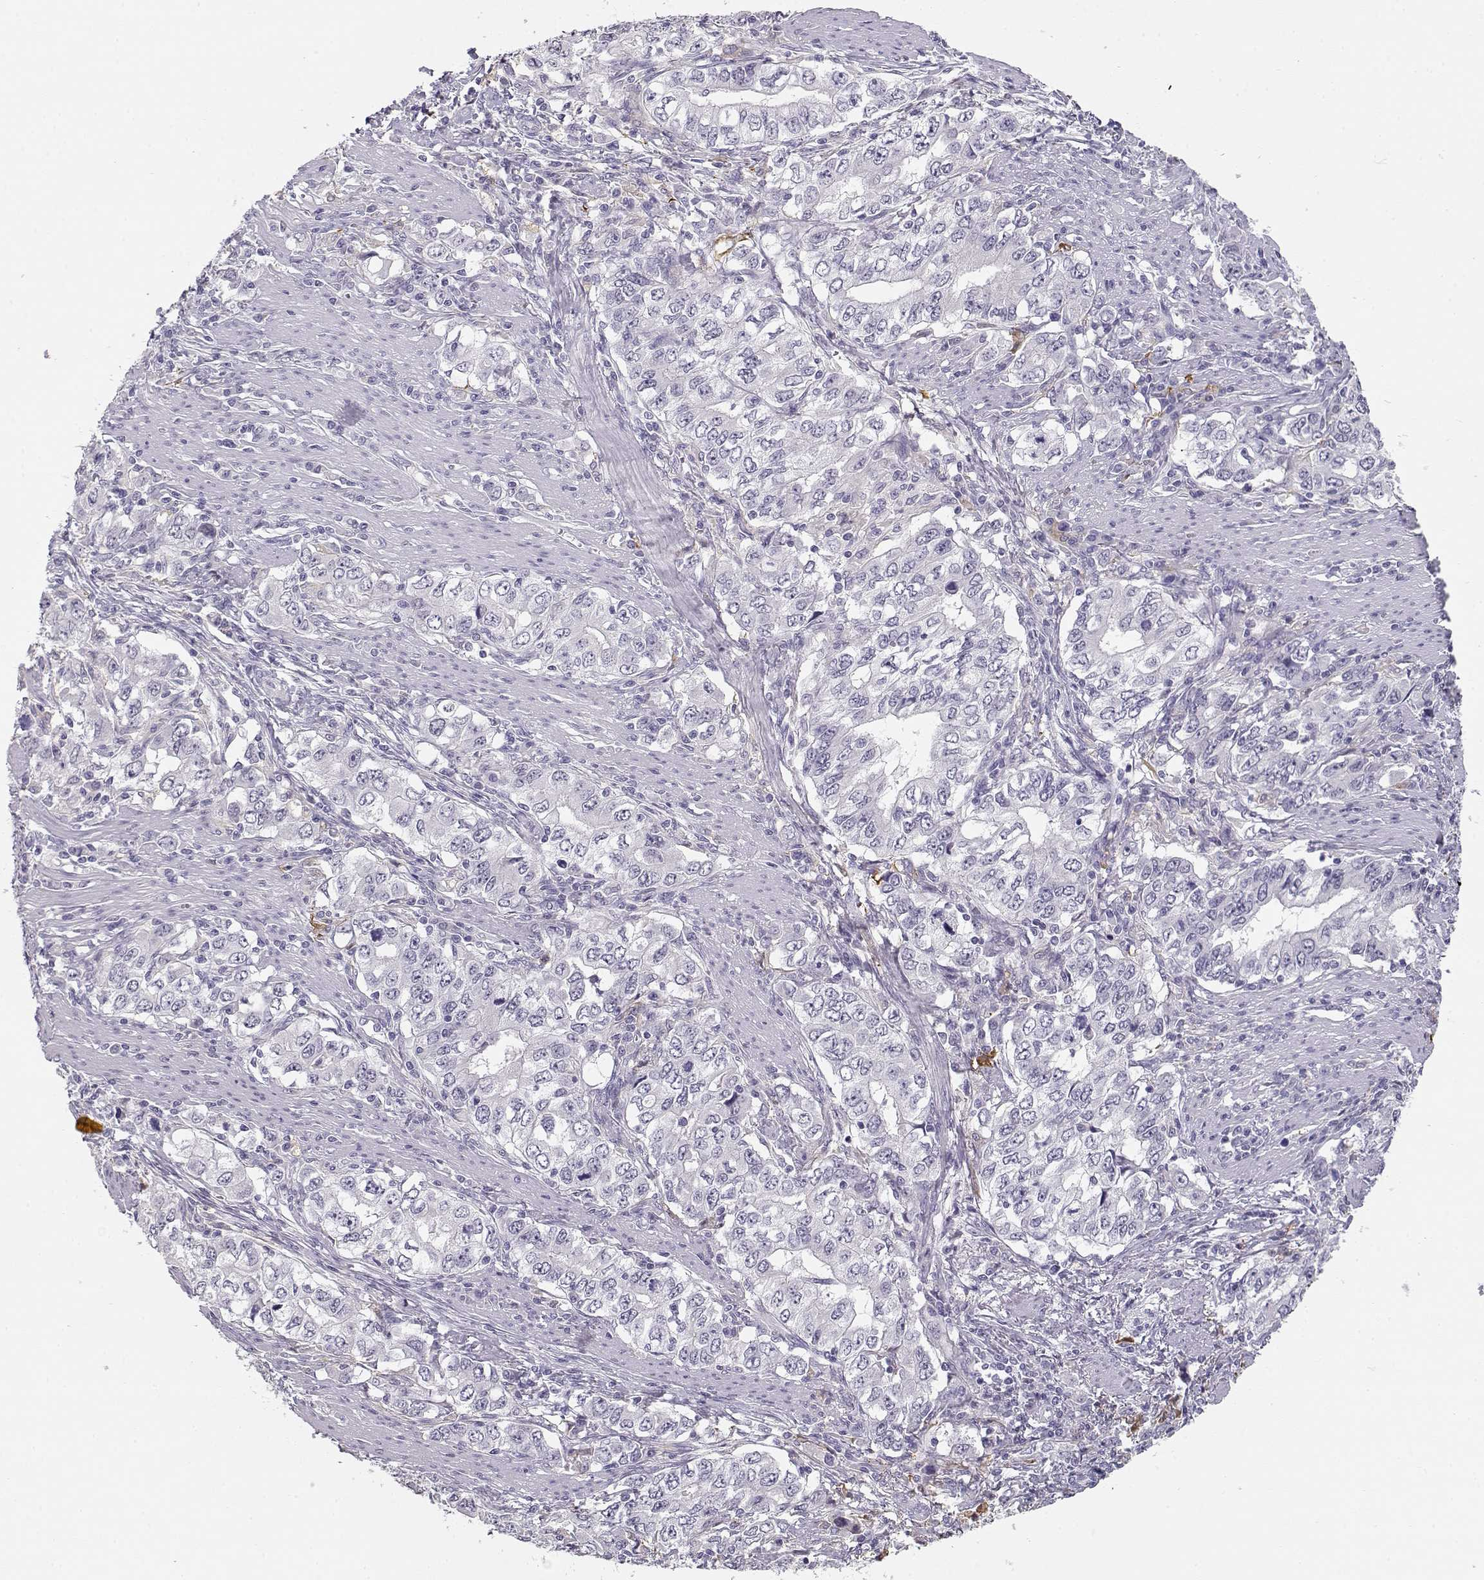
{"staining": {"intensity": "negative", "quantity": "none", "location": "none"}, "tissue": "stomach cancer", "cell_type": "Tumor cells", "image_type": "cancer", "snomed": [{"axis": "morphology", "description": "Adenocarcinoma, NOS"}, {"axis": "topography", "description": "Stomach, lower"}], "caption": "High magnification brightfield microscopy of stomach cancer (adenocarcinoma) stained with DAB (3,3'-diaminobenzidine) (brown) and counterstained with hematoxylin (blue): tumor cells show no significant staining.", "gene": "NUTM1", "patient": {"sex": "female", "age": 72}}